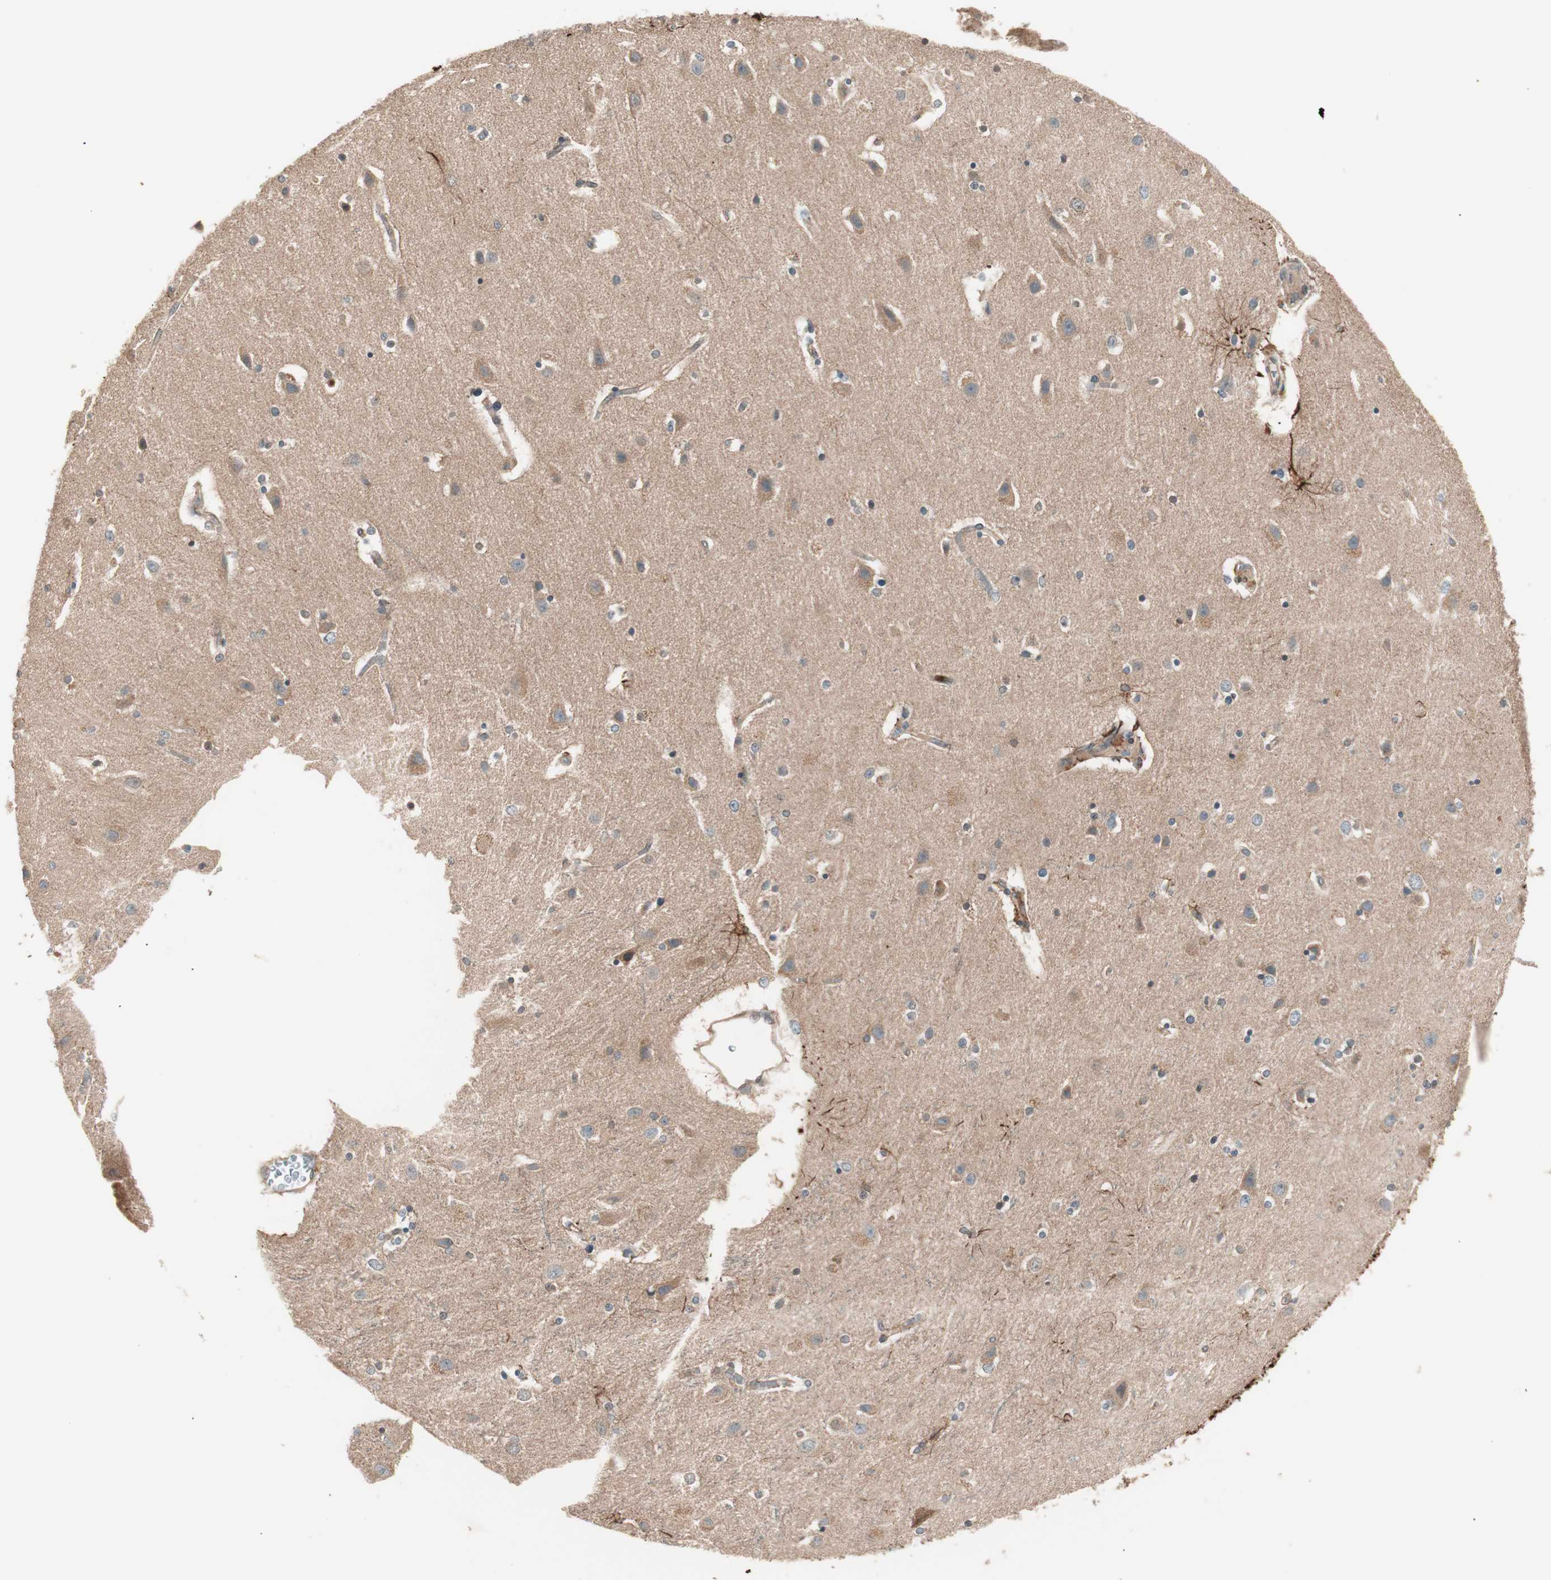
{"staining": {"intensity": "moderate", "quantity": "<25%", "location": "cytoplasmic/membranous"}, "tissue": "caudate", "cell_type": "Glial cells", "image_type": "normal", "snomed": [{"axis": "morphology", "description": "Normal tissue, NOS"}, {"axis": "topography", "description": "Lateral ventricle wall"}], "caption": "Protein expression analysis of benign human caudate reveals moderate cytoplasmic/membranous expression in about <25% of glial cells.", "gene": "TSG101", "patient": {"sex": "female", "age": 54}}